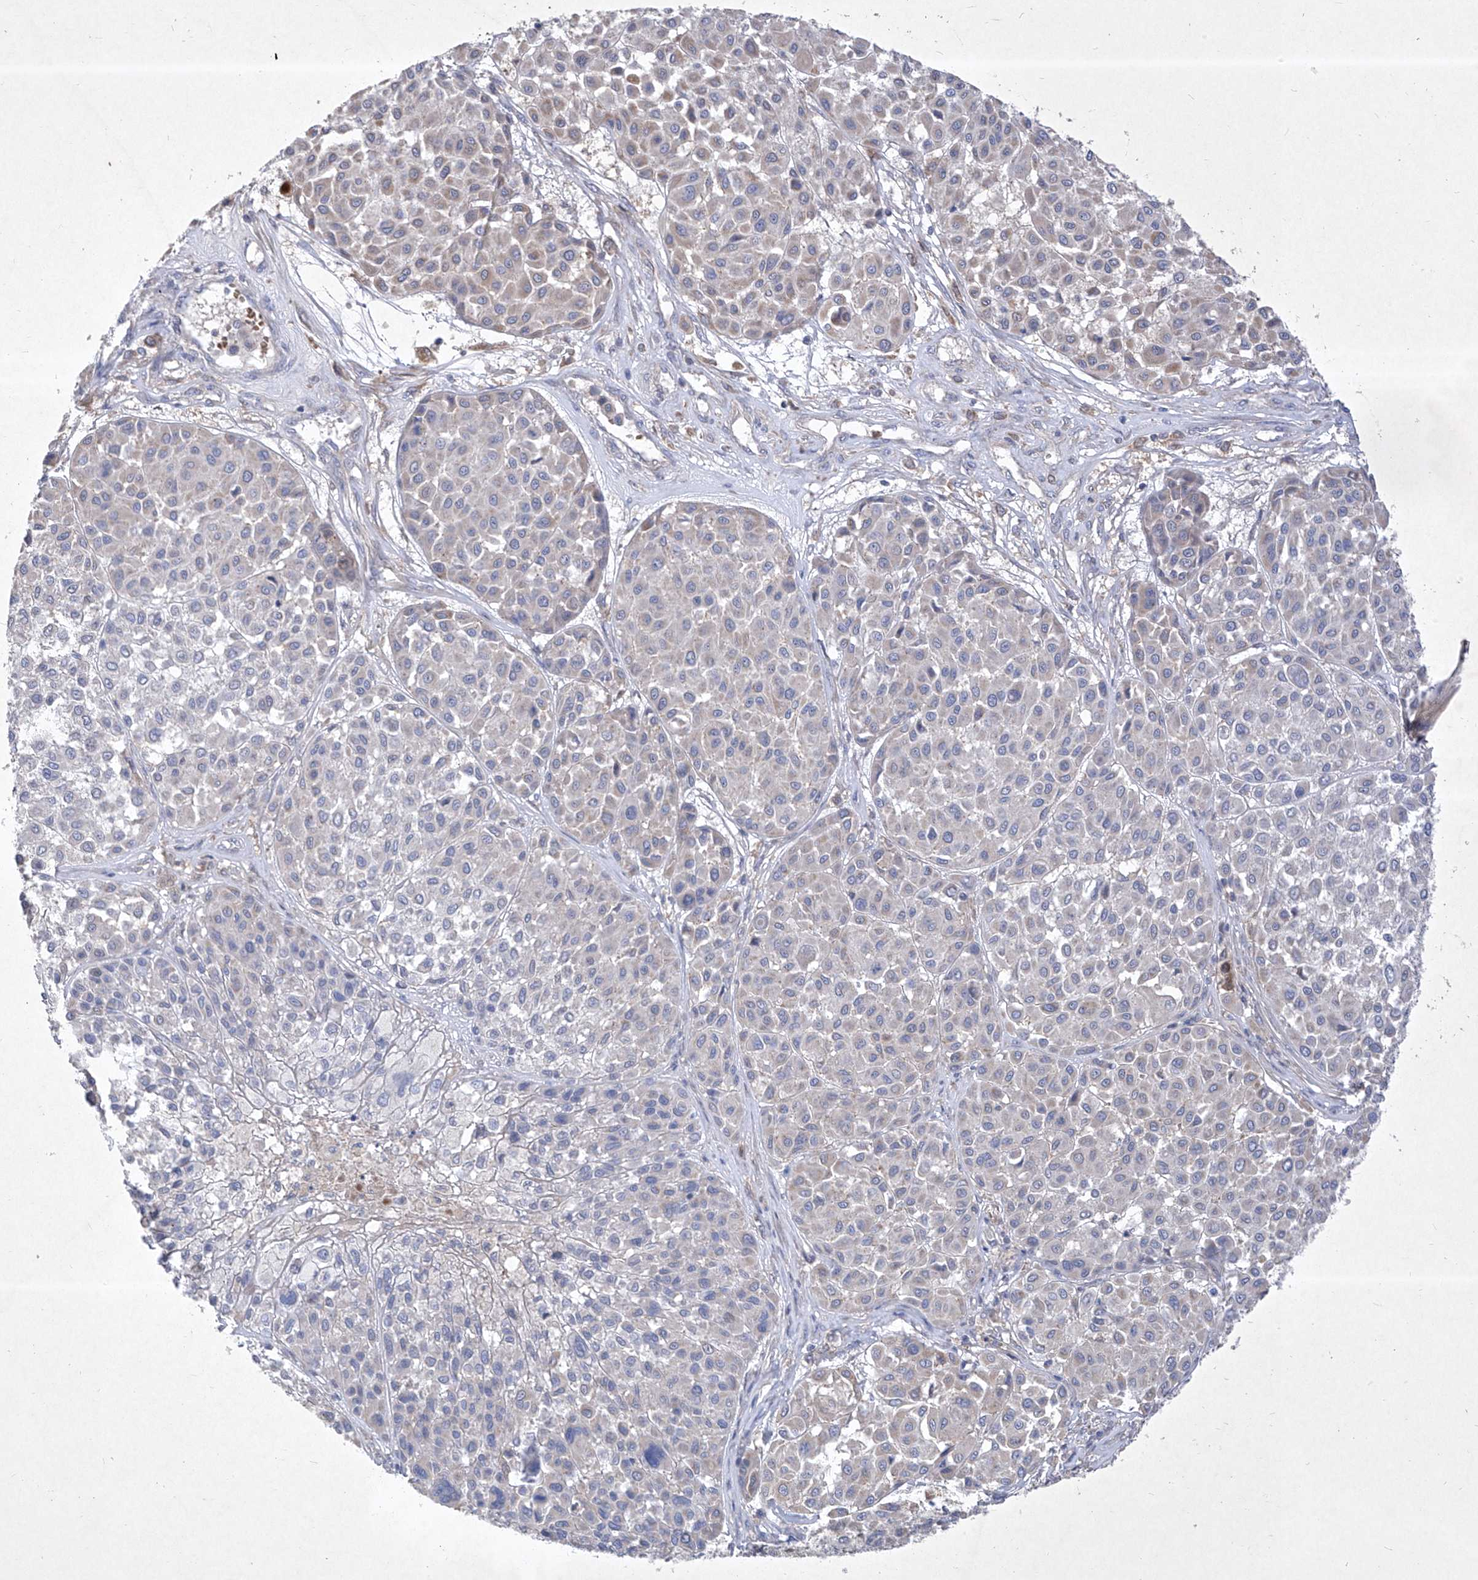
{"staining": {"intensity": "negative", "quantity": "none", "location": "none"}, "tissue": "melanoma", "cell_type": "Tumor cells", "image_type": "cancer", "snomed": [{"axis": "morphology", "description": "Malignant melanoma, Metastatic site"}, {"axis": "topography", "description": "Soft tissue"}], "caption": "IHC micrograph of human malignant melanoma (metastatic site) stained for a protein (brown), which reveals no staining in tumor cells.", "gene": "COQ3", "patient": {"sex": "male", "age": 41}}